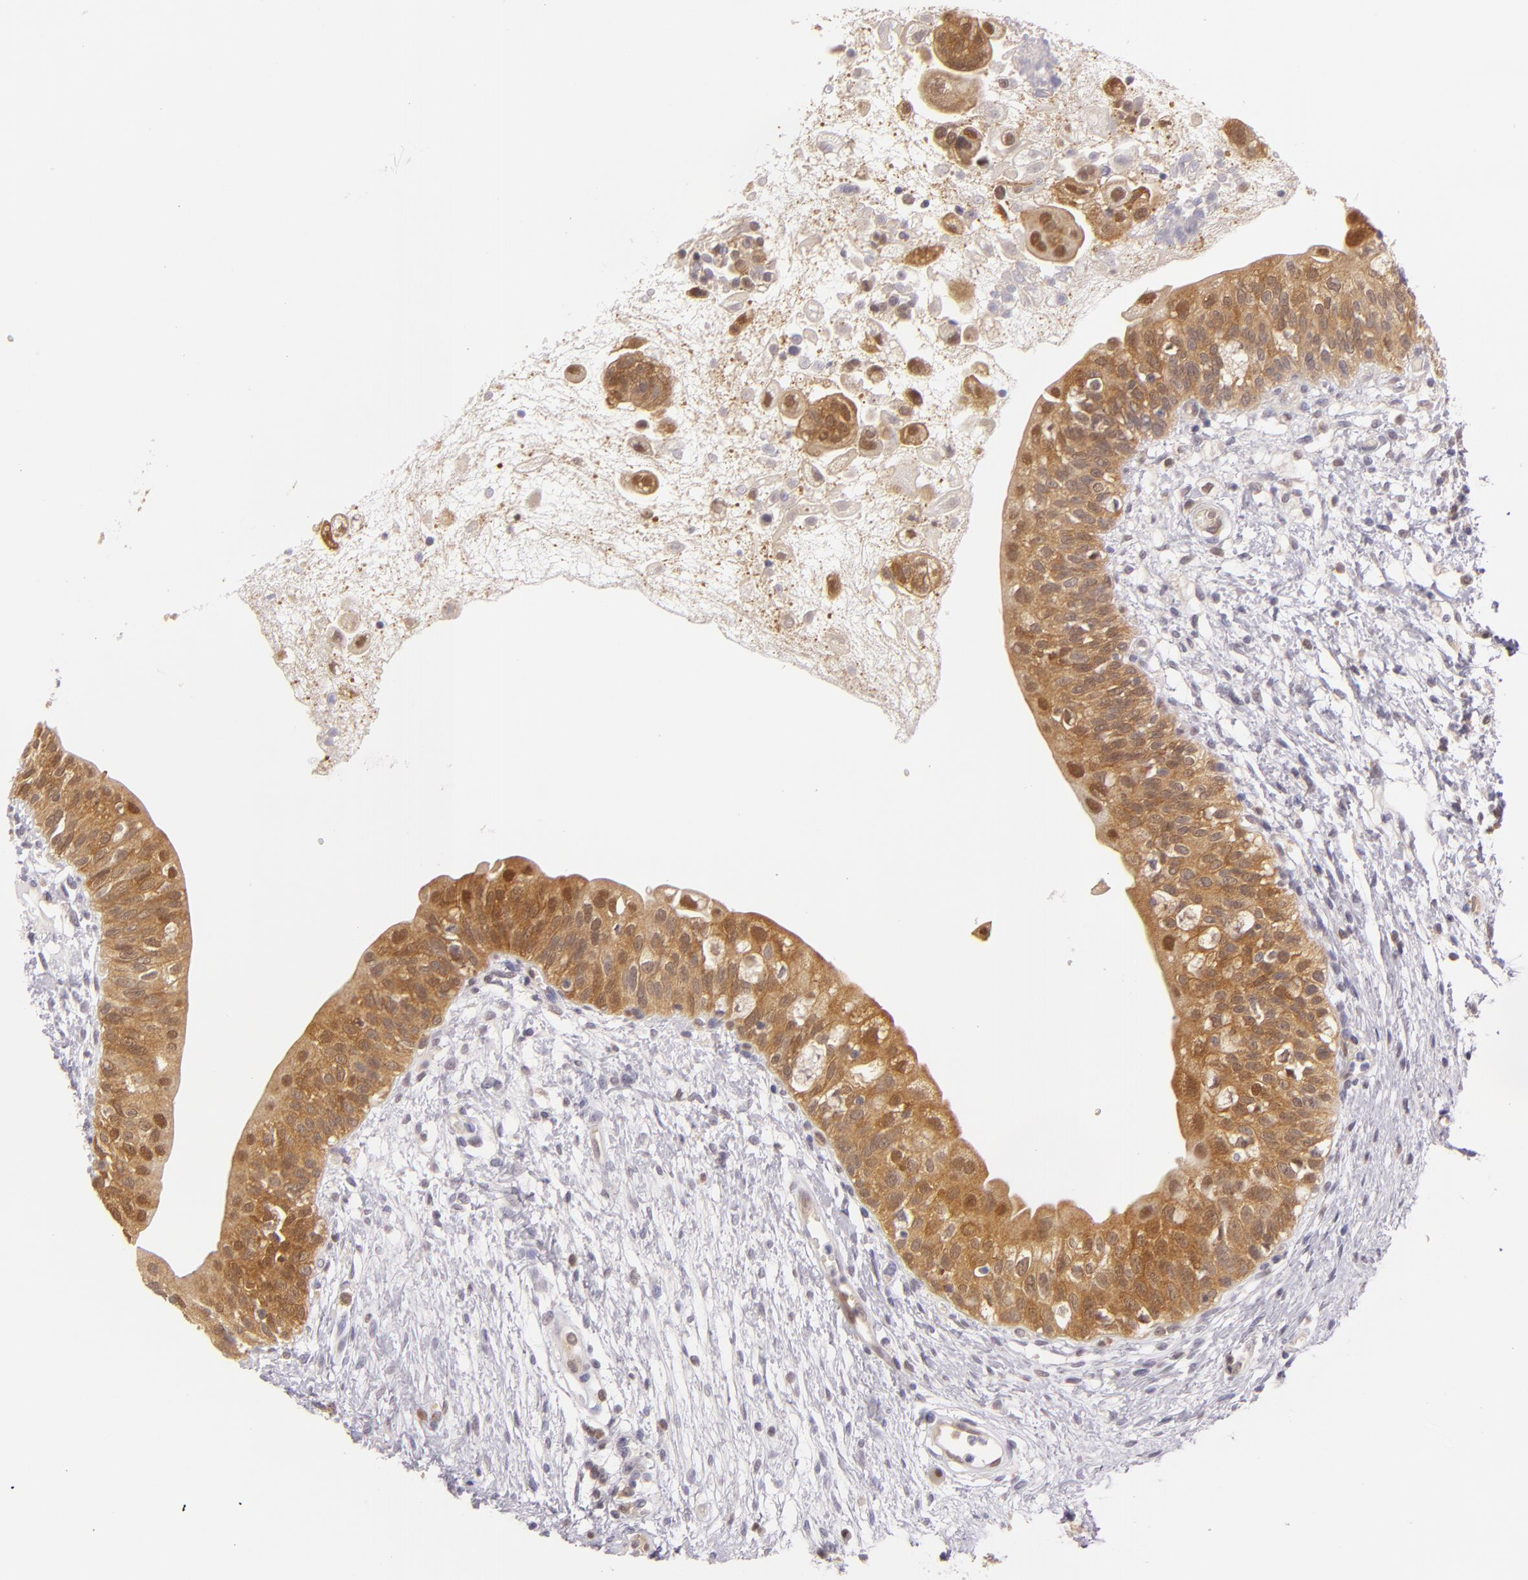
{"staining": {"intensity": "strong", "quantity": ">75%", "location": "cytoplasmic/membranous"}, "tissue": "urinary bladder", "cell_type": "Urothelial cells", "image_type": "normal", "snomed": [{"axis": "morphology", "description": "Normal tissue, NOS"}, {"axis": "topography", "description": "Urinary bladder"}], "caption": "Immunohistochemistry (IHC) photomicrograph of benign urinary bladder: urinary bladder stained using immunohistochemistry (IHC) demonstrates high levels of strong protein expression localized specifically in the cytoplasmic/membranous of urothelial cells, appearing as a cytoplasmic/membranous brown color.", "gene": "HSPH1", "patient": {"sex": "female", "age": 55}}